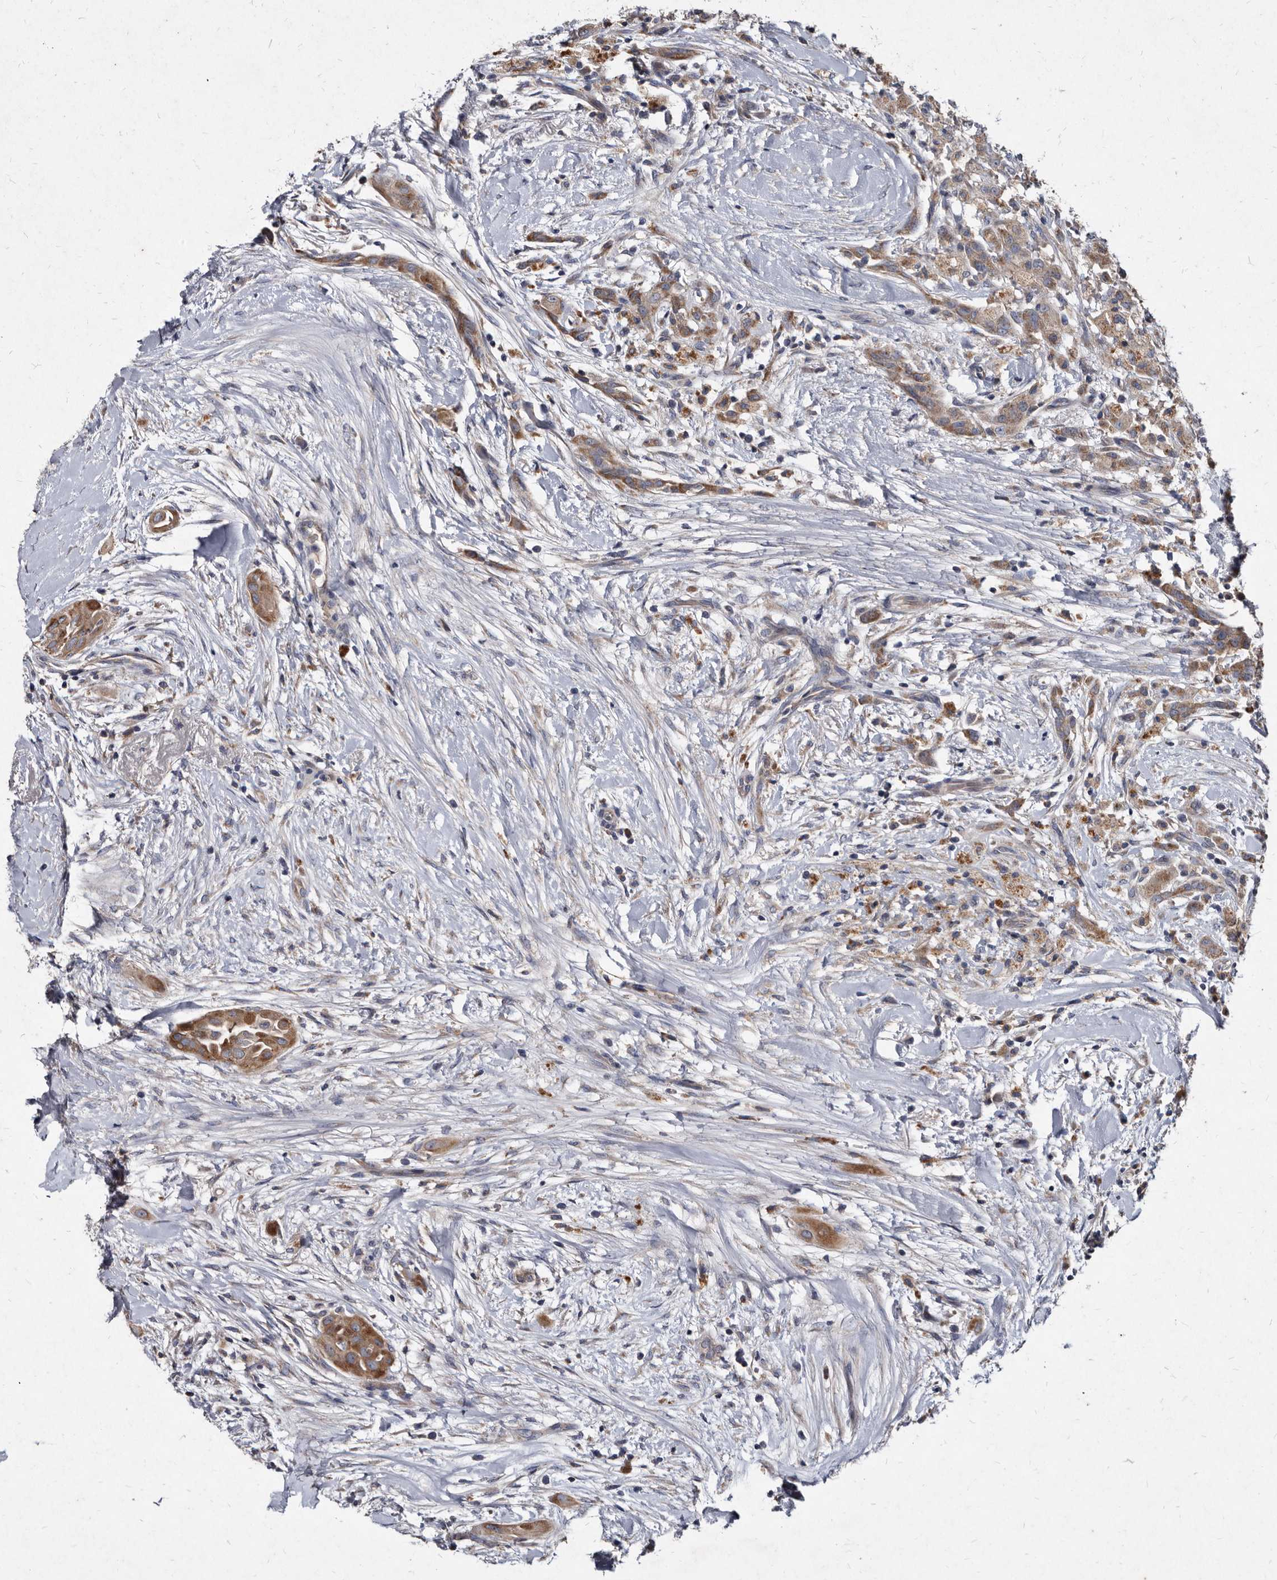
{"staining": {"intensity": "moderate", "quantity": ">75%", "location": "cytoplasmic/membranous"}, "tissue": "thyroid cancer", "cell_type": "Tumor cells", "image_type": "cancer", "snomed": [{"axis": "morphology", "description": "Papillary adenocarcinoma, NOS"}, {"axis": "topography", "description": "Thyroid gland"}], "caption": "There is medium levels of moderate cytoplasmic/membranous staining in tumor cells of papillary adenocarcinoma (thyroid), as demonstrated by immunohistochemical staining (brown color).", "gene": "YPEL3", "patient": {"sex": "female", "age": 59}}